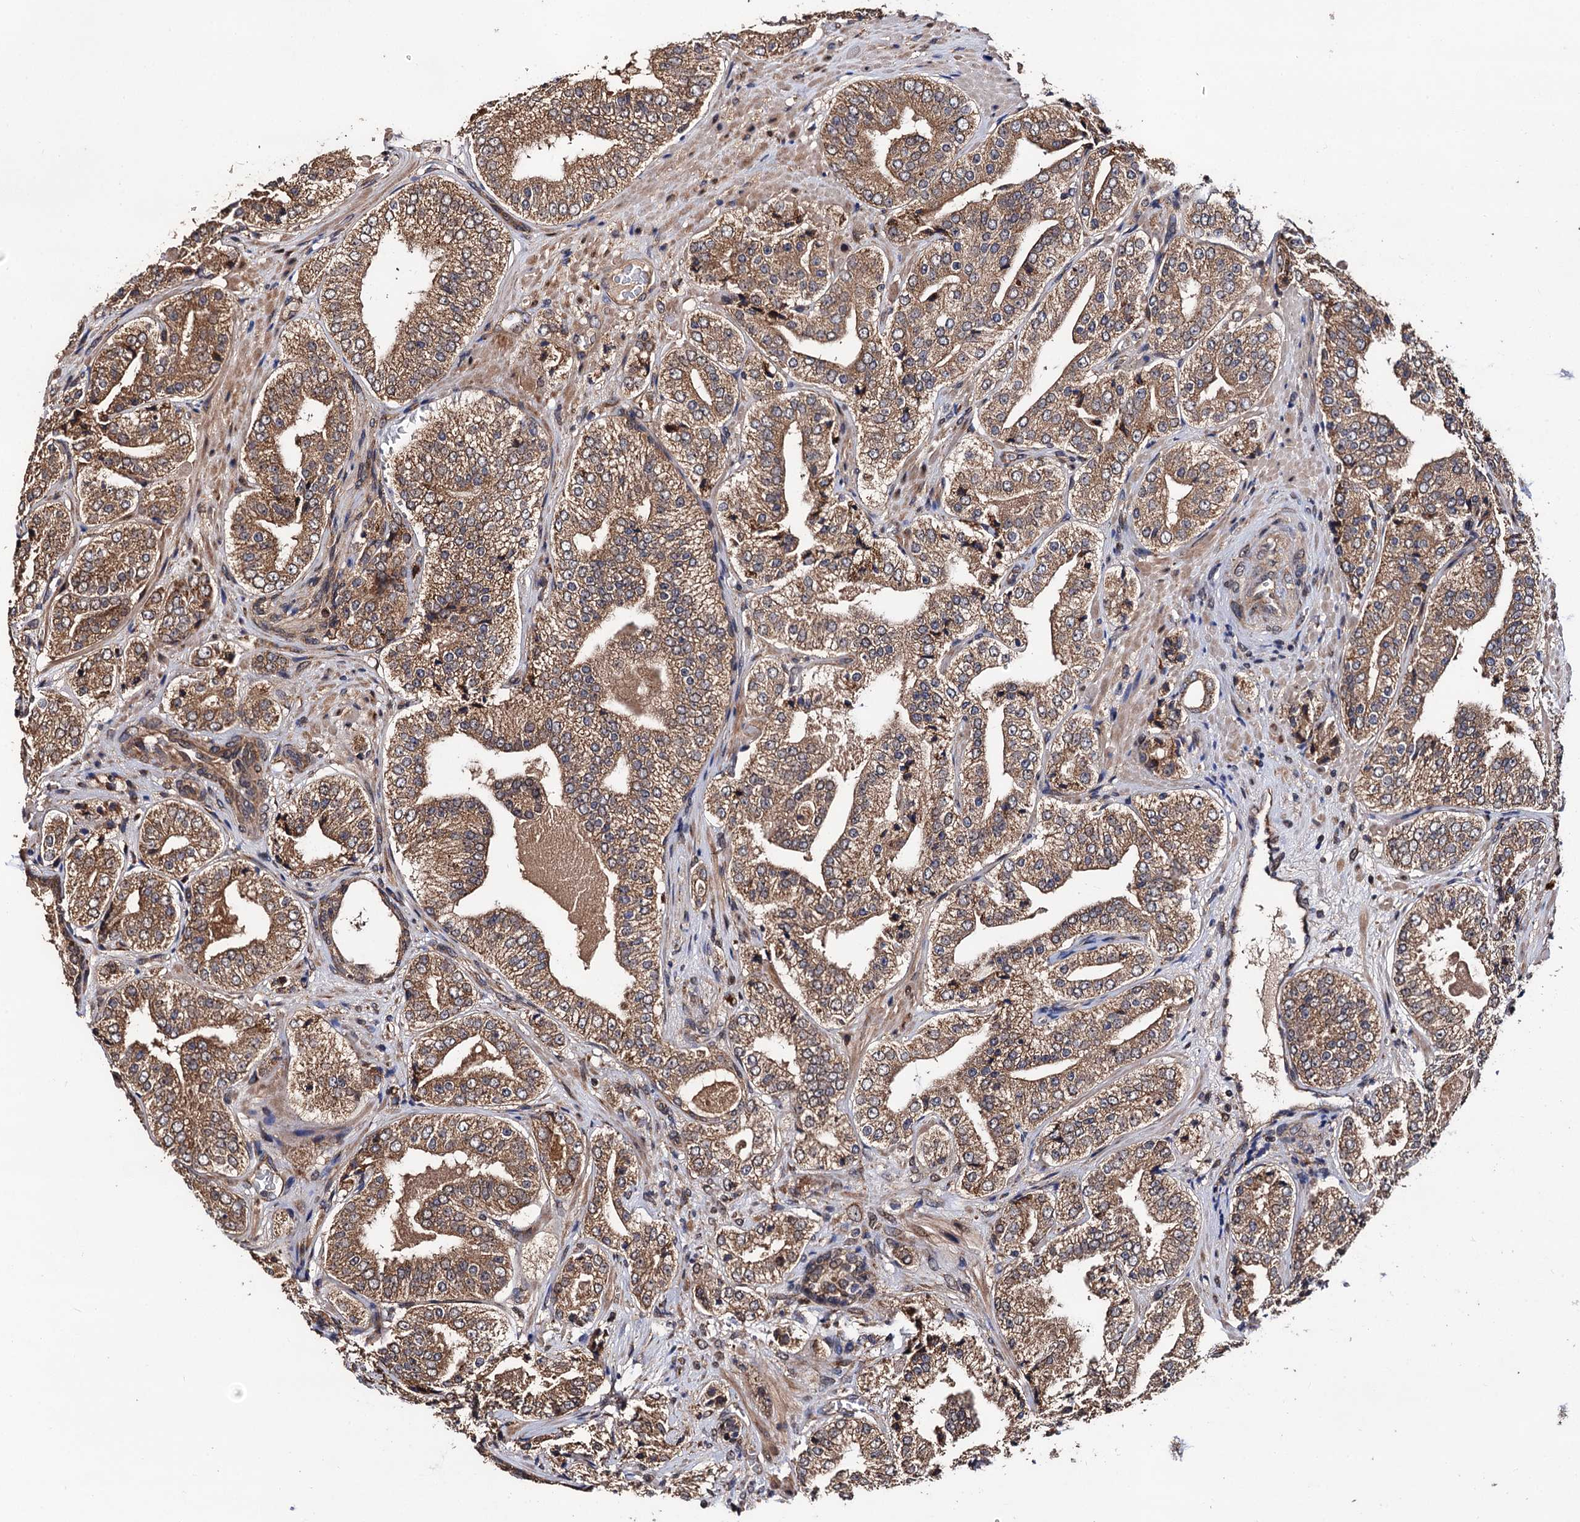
{"staining": {"intensity": "moderate", "quantity": ">75%", "location": "cytoplasmic/membranous"}, "tissue": "prostate cancer", "cell_type": "Tumor cells", "image_type": "cancer", "snomed": [{"axis": "morphology", "description": "Adenocarcinoma, High grade"}, {"axis": "topography", "description": "Prostate"}], "caption": "An immunohistochemistry (IHC) image of tumor tissue is shown. Protein staining in brown labels moderate cytoplasmic/membranous positivity in prostate cancer within tumor cells.", "gene": "MIER2", "patient": {"sex": "male", "age": 71}}